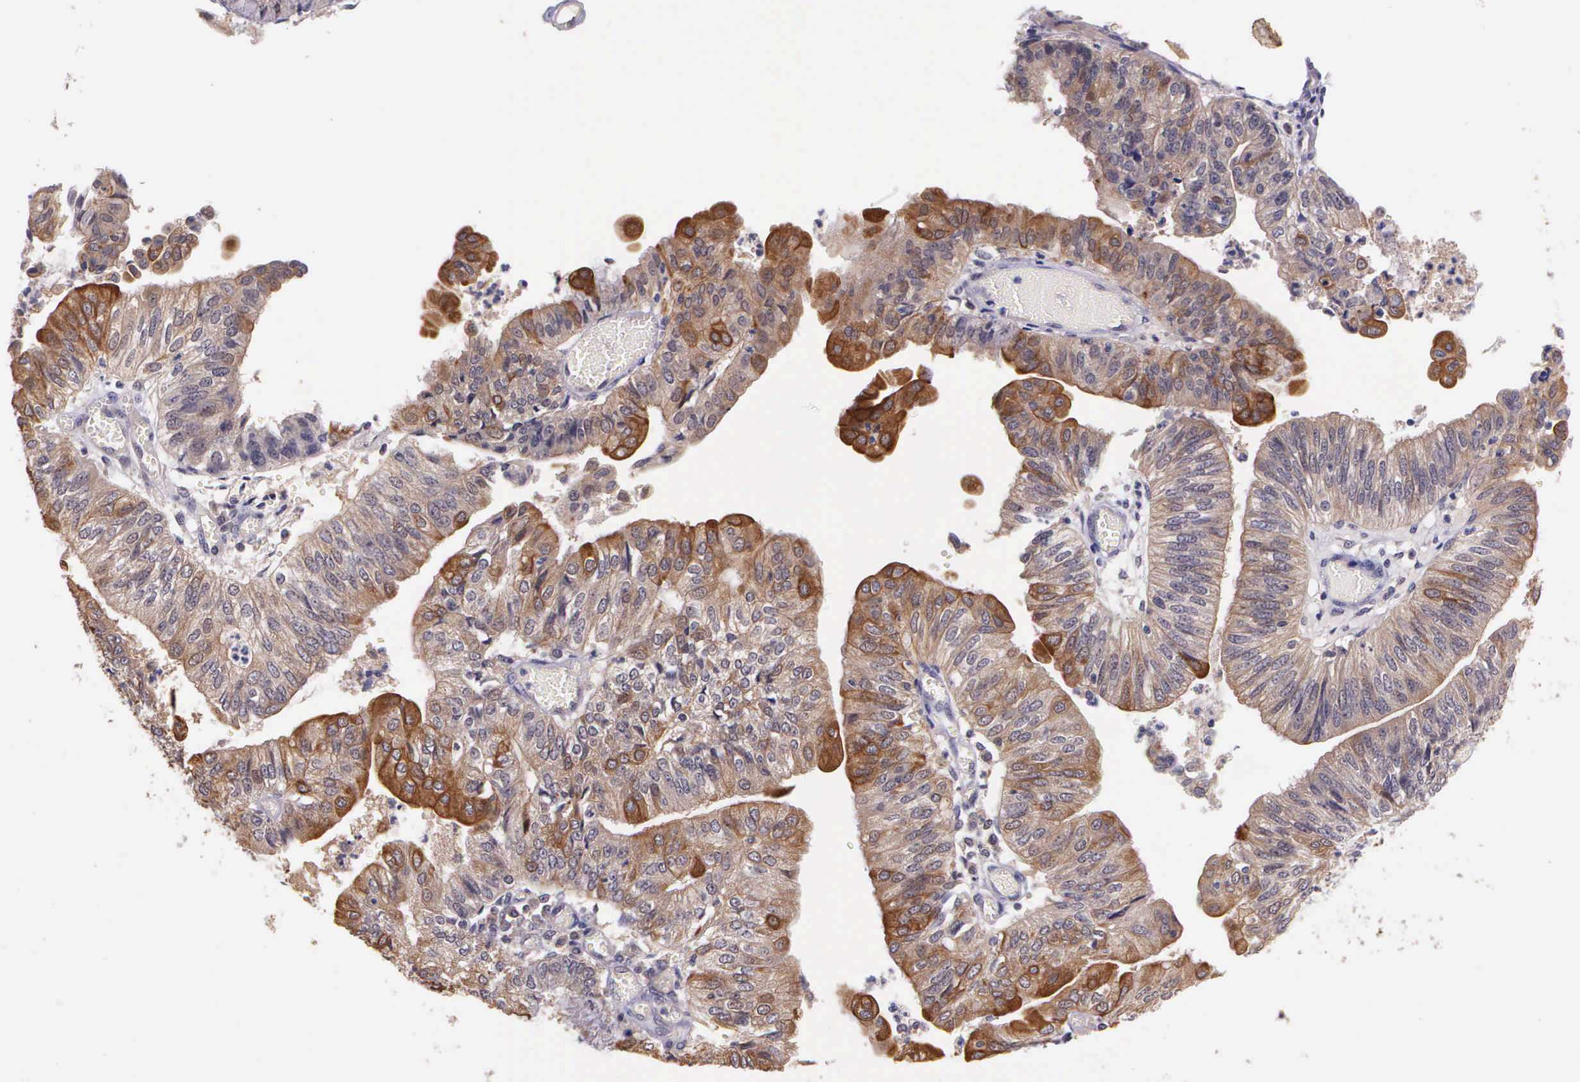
{"staining": {"intensity": "weak", "quantity": ">75%", "location": "cytoplasmic/membranous"}, "tissue": "endometrial cancer", "cell_type": "Tumor cells", "image_type": "cancer", "snomed": [{"axis": "morphology", "description": "Adenocarcinoma, NOS"}, {"axis": "topography", "description": "Endometrium"}], "caption": "Brown immunohistochemical staining in human adenocarcinoma (endometrial) exhibits weak cytoplasmic/membranous expression in about >75% of tumor cells. (Brightfield microscopy of DAB IHC at high magnification).", "gene": "IGBP1", "patient": {"sex": "female", "age": 59}}